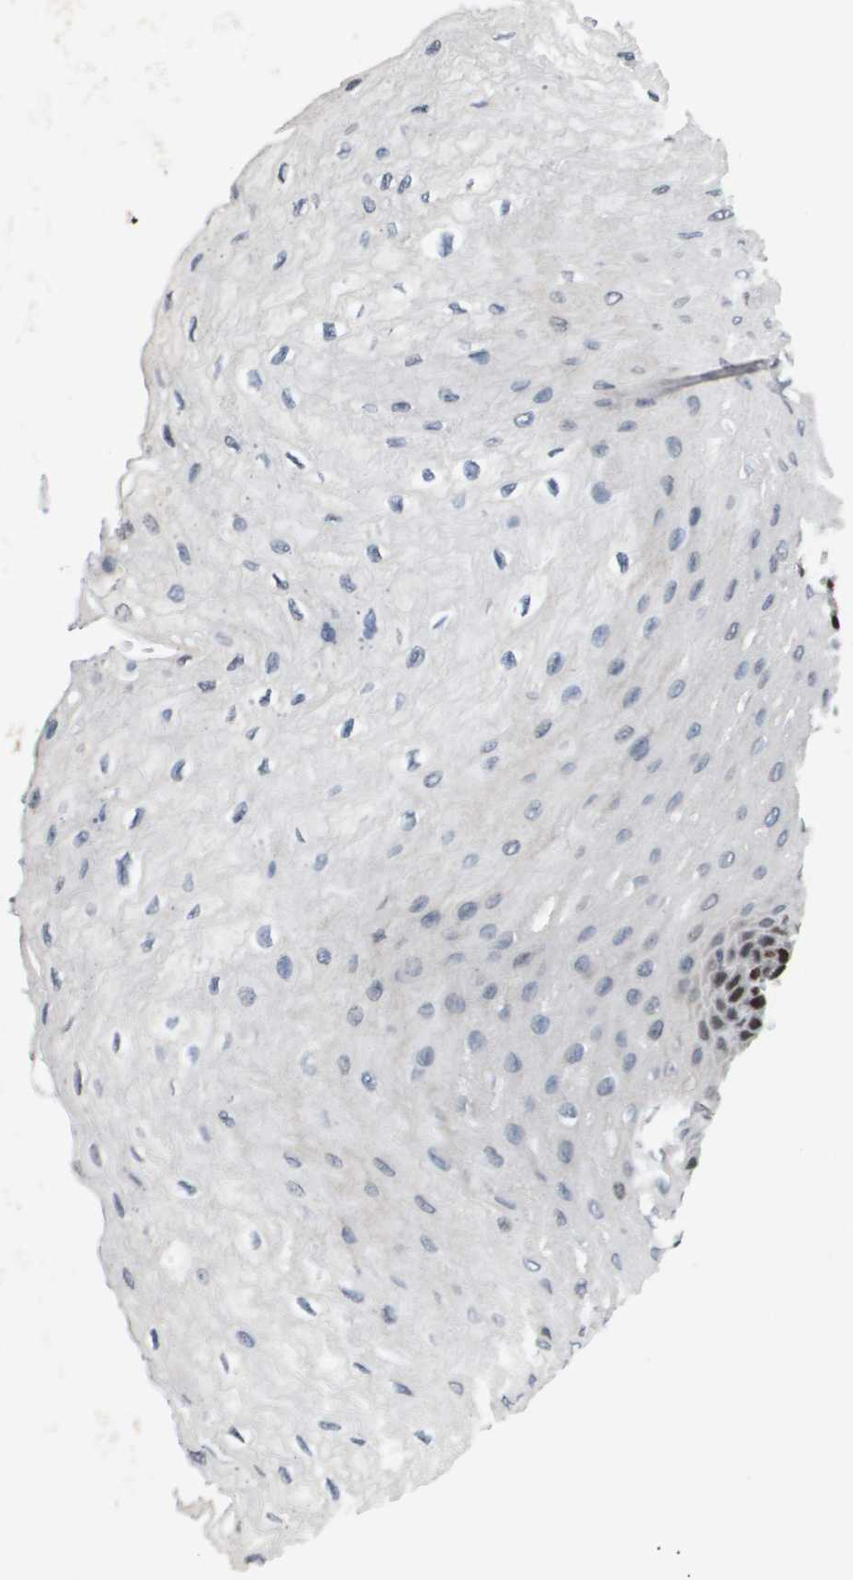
{"staining": {"intensity": "strong", "quantity": "<25%", "location": "nuclear"}, "tissue": "esophagus", "cell_type": "Squamous epithelial cells", "image_type": "normal", "snomed": [{"axis": "morphology", "description": "Normal tissue, NOS"}, {"axis": "topography", "description": "Esophagus"}], "caption": "Squamous epithelial cells reveal medium levels of strong nuclear staining in approximately <25% of cells in normal human esophagus.", "gene": "ANAPC2", "patient": {"sex": "female", "age": 72}}